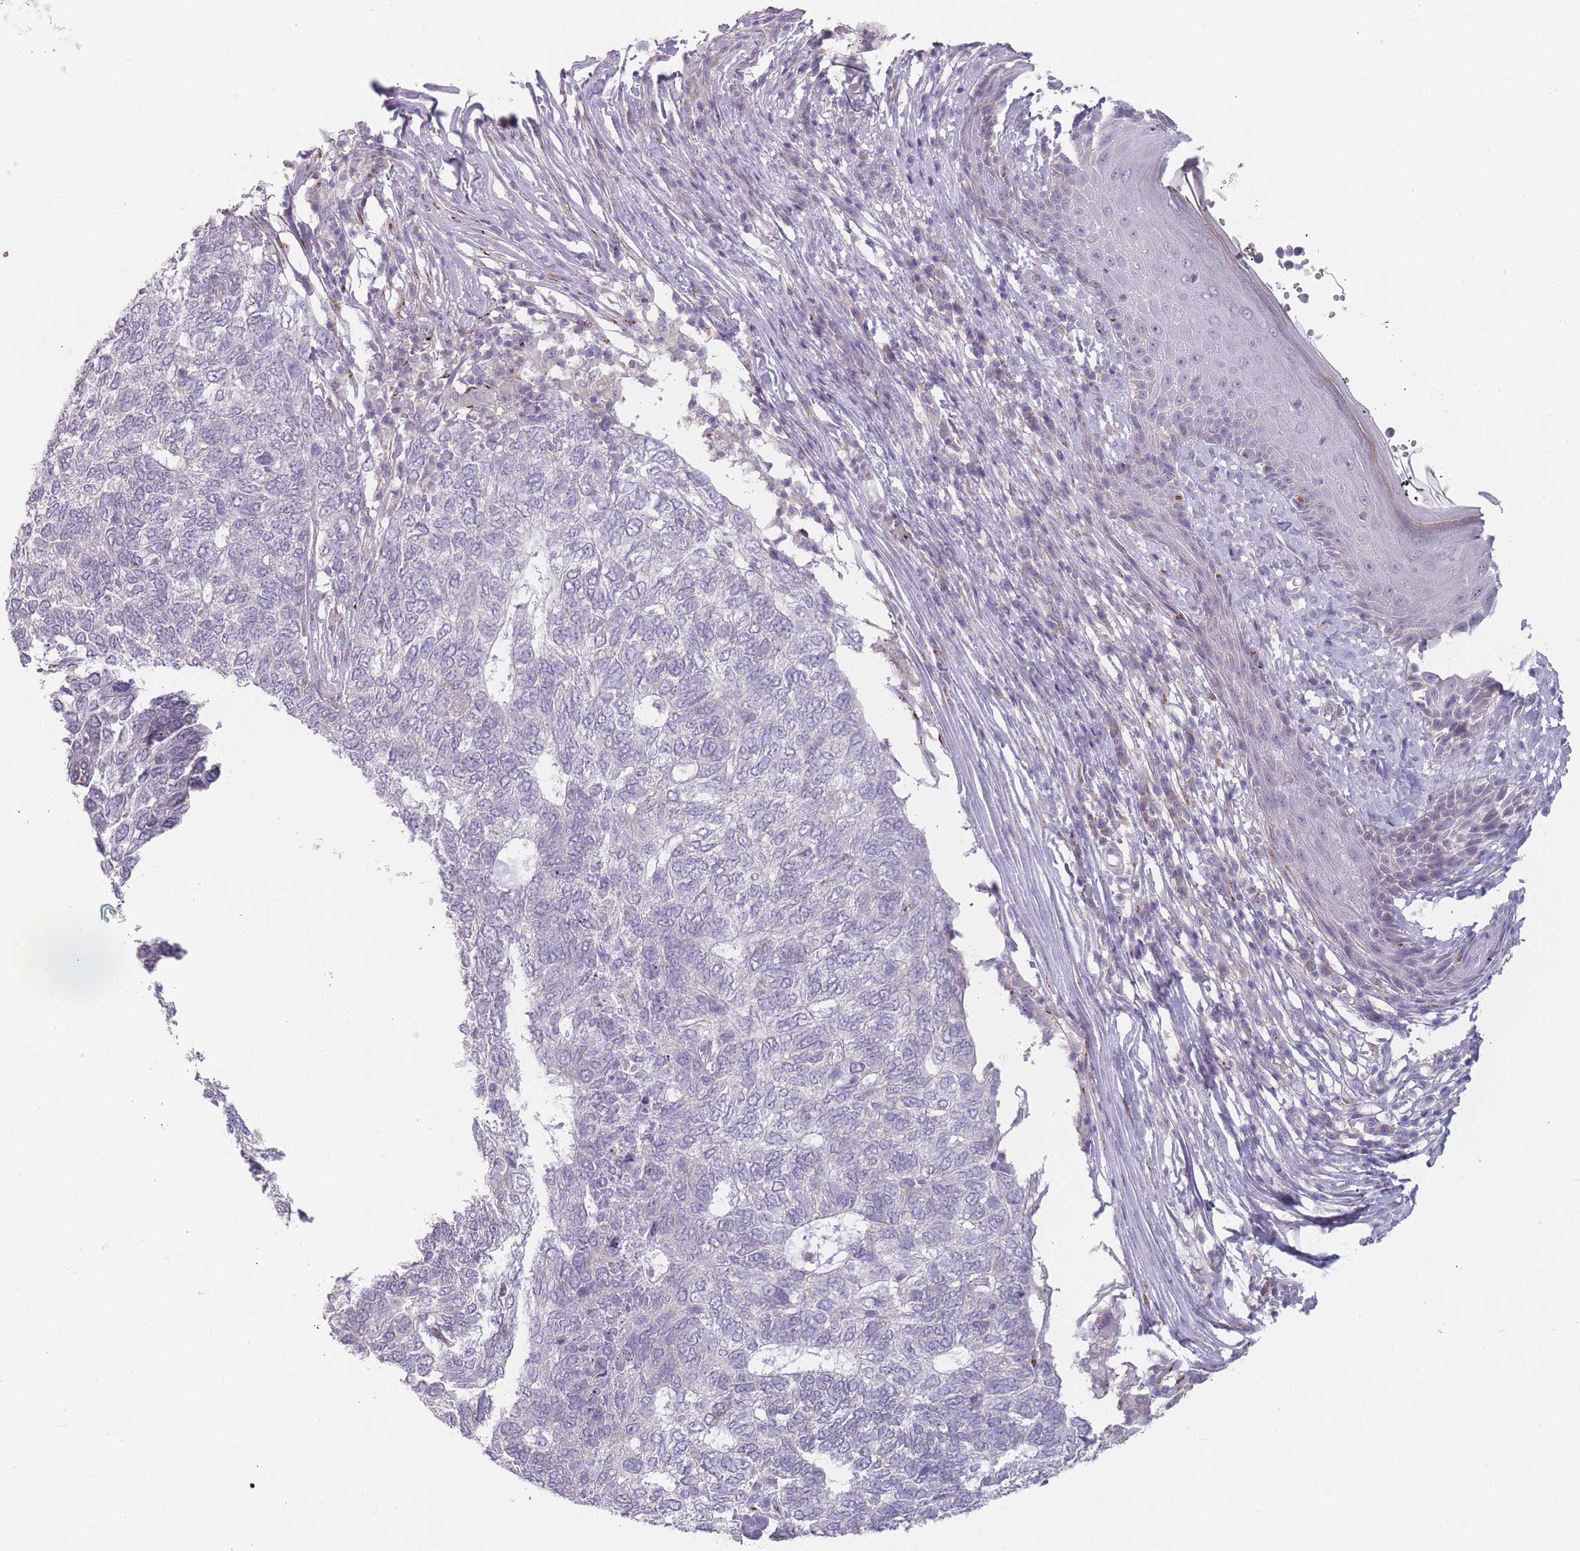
{"staining": {"intensity": "negative", "quantity": "none", "location": "none"}, "tissue": "skin cancer", "cell_type": "Tumor cells", "image_type": "cancer", "snomed": [{"axis": "morphology", "description": "Basal cell carcinoma"}, {"axis": "topography", "description": "Skin"}], "caption": "Photomicrograph shows no protein staining in tumor cells of skin cancer (basal cell carcinoma) tissue.", "gene": "AKAIN1", "patient": {"sex": "female", "age": 65}}